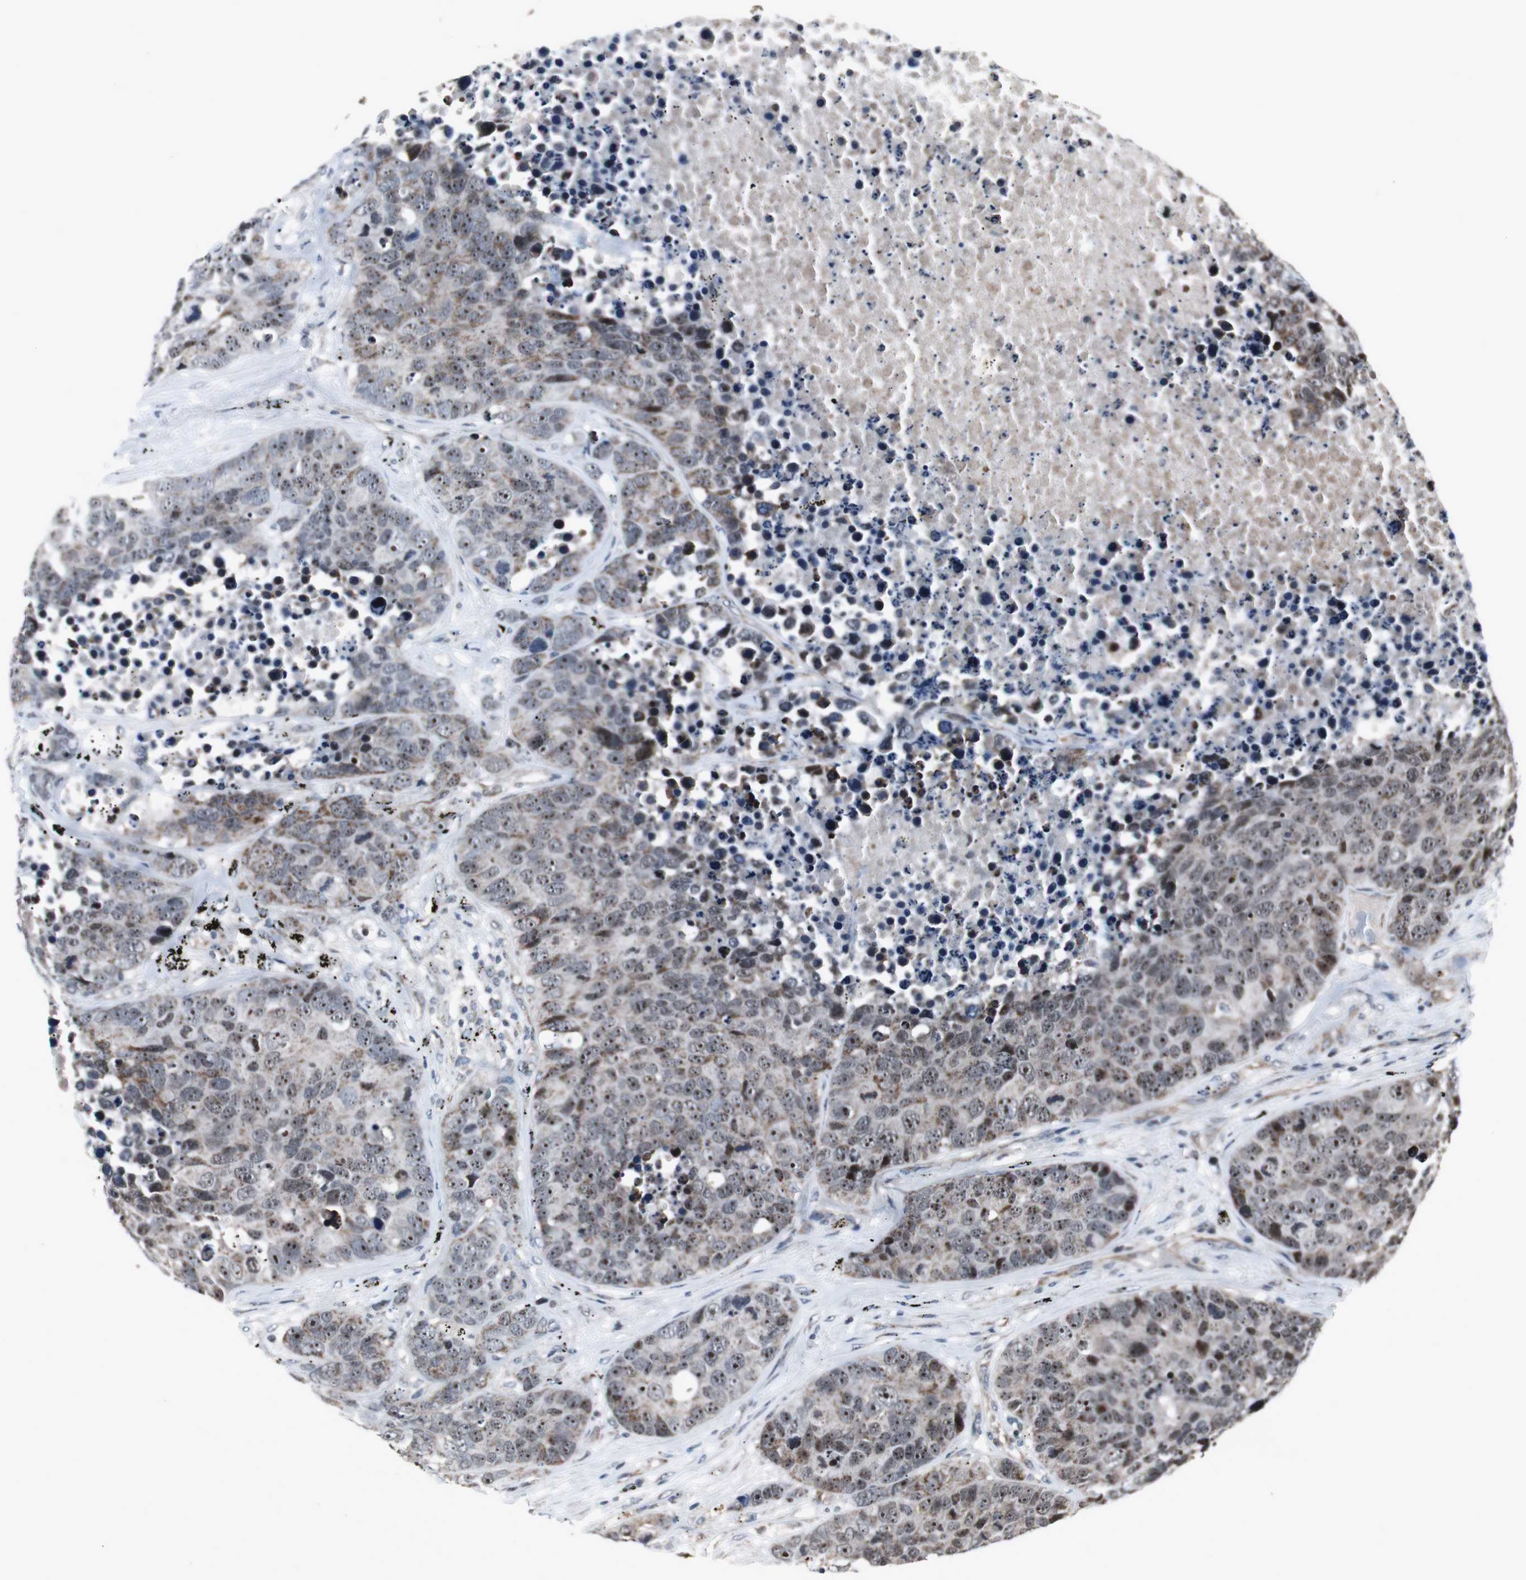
{"staining": {"intensity": "weak", "quantity": "25%-75%", "location": "cytoplasmic/membranous"}, "tissue": "carcinoid", "cell_type": "Tumor cells", "image_type": "cancer", "snomed": [{"axis": "morphology", "description": "Carcinoid, malignant, NOS"}, {"axis": "topography", "description": "Lung"}], "caption": "About 25%-75% of tumor cells in human carcinoid demonstrate weak cytoplasmic/membranous protein expression as visualized by brown immunohistochemical staining.", "gene": "MRPL40", "patient": {"sex": "male", "age": 60}}